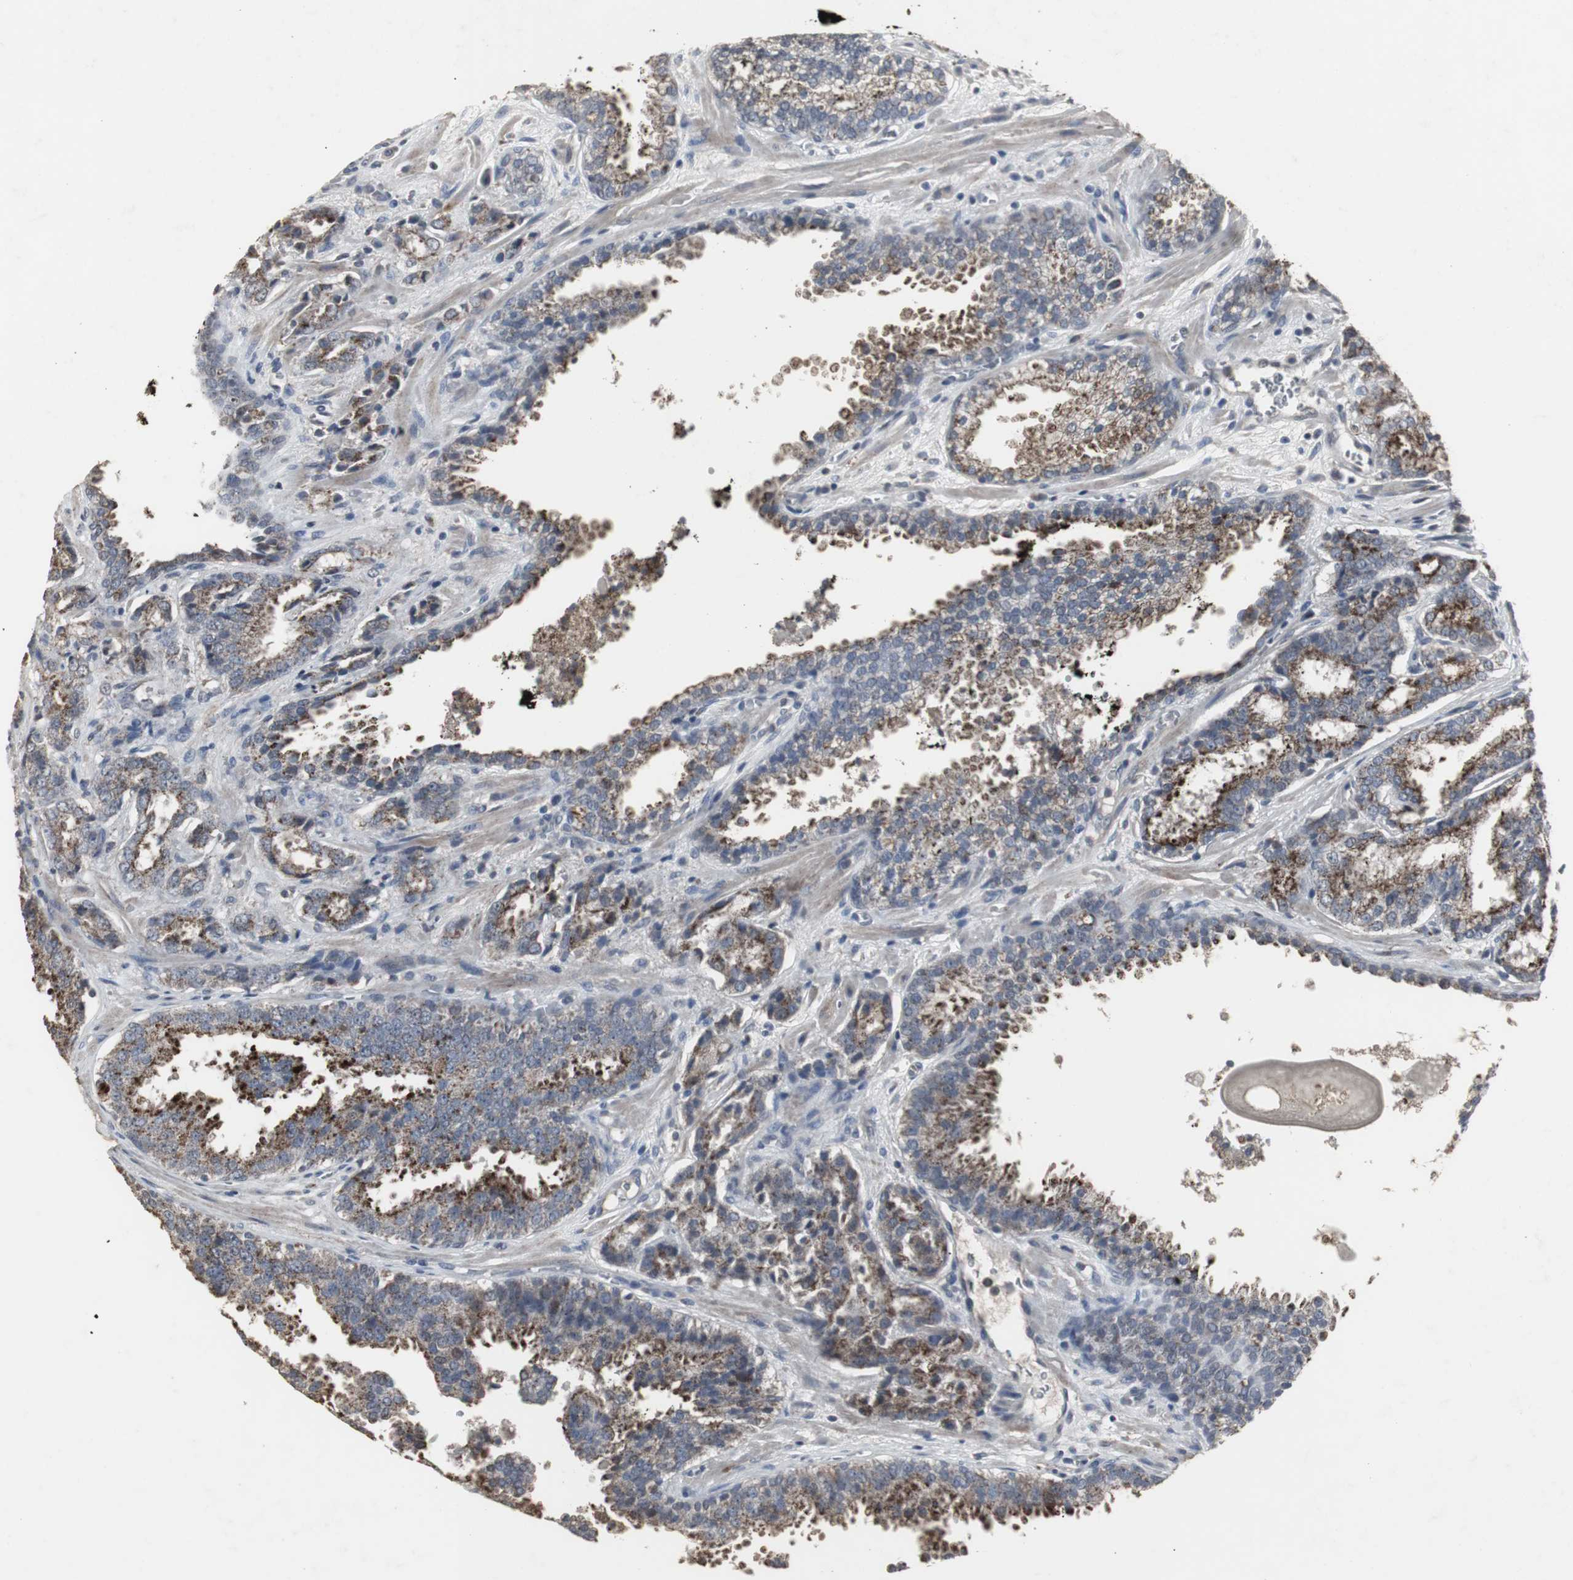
{"staining": {"intensity": "moderate", "quantity": ">75%", "location": "cytoplasmic/membranous"}, "tissue": "prostate cancer", "cell_type": "Tumor cells", "image_type": "cancer", "snomed": [{"axis": "morphology", "description": "Adenocarcinoma, High grade"}, {"axis": "topography", "description": "Prostate"}], "caption": "Prostate cancer stained with DAB IHC shows medium levels of moderate cytoplasmic/membranous positivity in about >75% of tumor cells.", "gene": "ACAA1", "patient": {"sex": "male", "age": 58}}